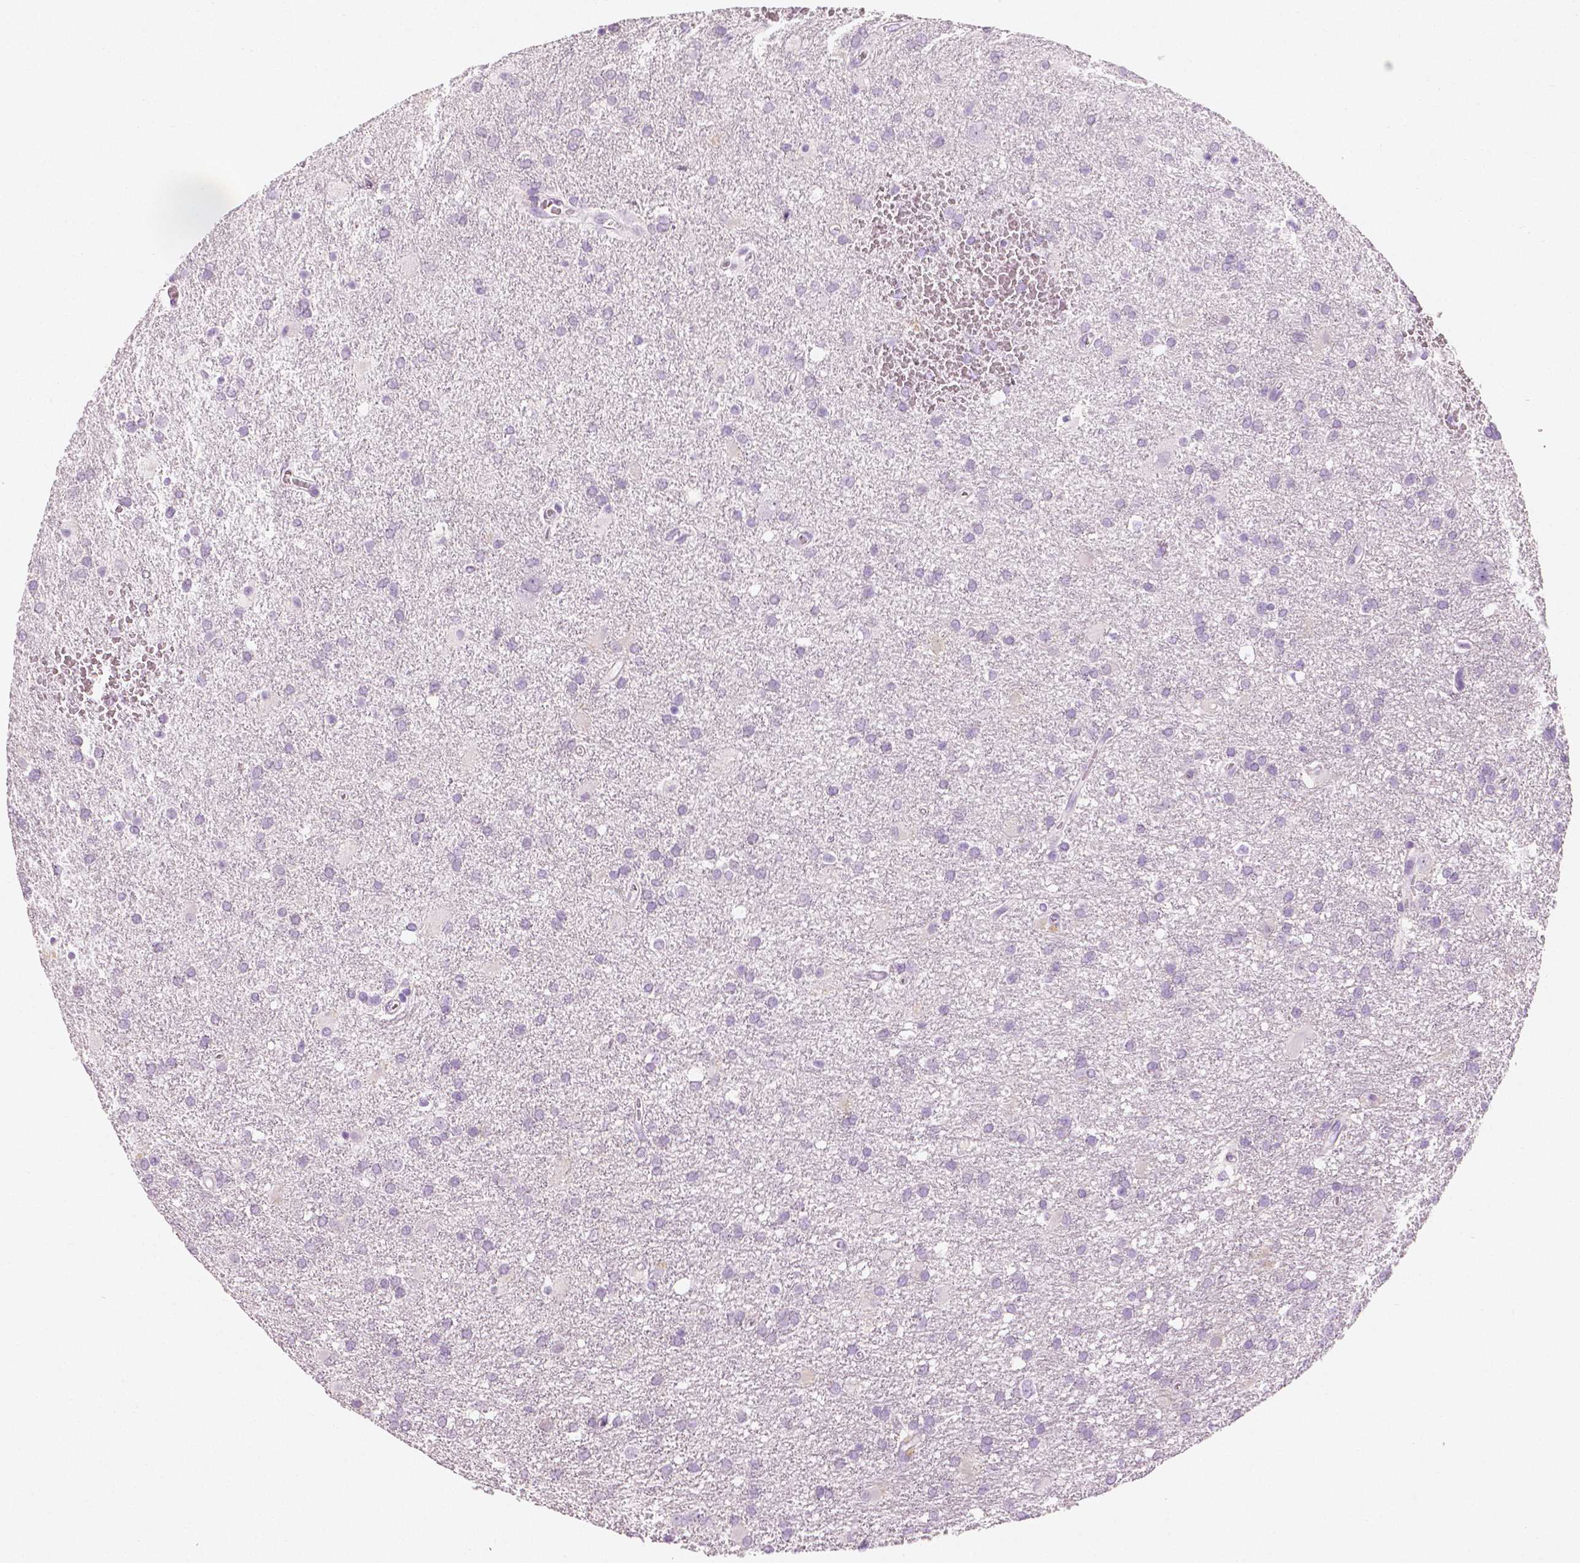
{"staining": {"intensity": "negative", "quantity": "none", "location": "none"}, "tissue": "glioma", "cell_type": "Tumor cells", "image_type": "cancer", "snomed": [{"axis": "morphology", "description": "Glioma, malignant, Low grade"}, {"axis": "topography", "description": "Brain"}], "caption": "High power microscopy image of an immunohistochemistry histopathology image of low-grade glioma (malignant), revealing no significant expression in tumor cells.", "gene": "PLIN4", "patient": {"sex": "male", "age": 66}}